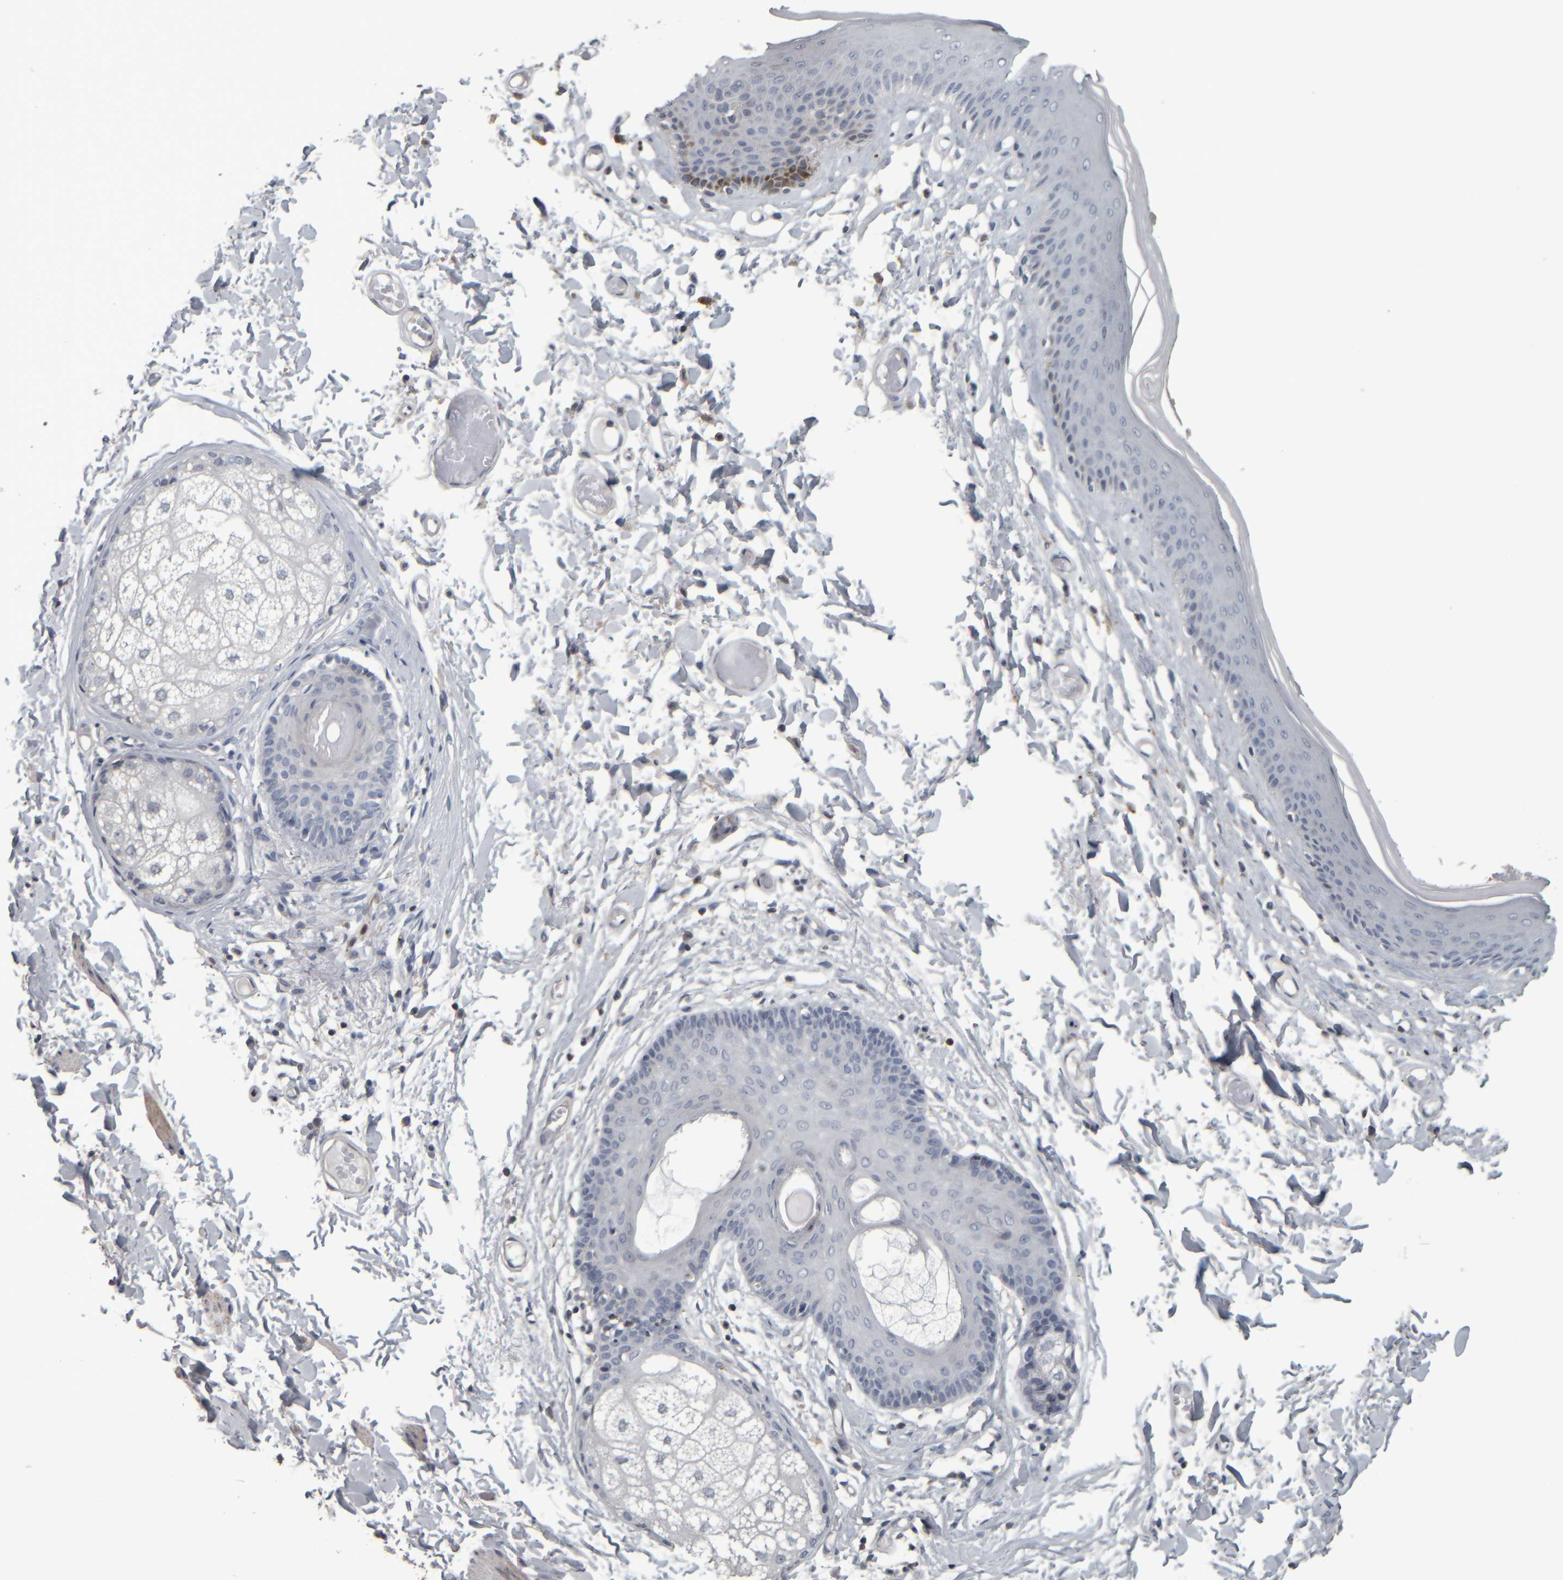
{"staining": {"intensity": "moderate", "quantity": "<25%", "location": "cytoplasmic/membranous"}, "tissue": "skin", "cell_type": "Epidermal cells", "image_type": "normal", "snomed": [{"axis": "morphology", "description": "Normal tissue, NOS"}, {"axis": "topography", "description": "Vulva"}], "caption": "Immunohistochemistry (DAB (3,3'-diaminobenzidine)) staining of benign human skin displays moderate cytoplasmic/membranous protein positivity in approximately <25% of epidermal cells. The staining was performed using DAB to visualize the protein expression in brown, while the nuclei were stained in blue with hematoxylin (Magnification: 20x).", "gene": "CAVIN4", "patient": {"sex": "female", "age": 73}}